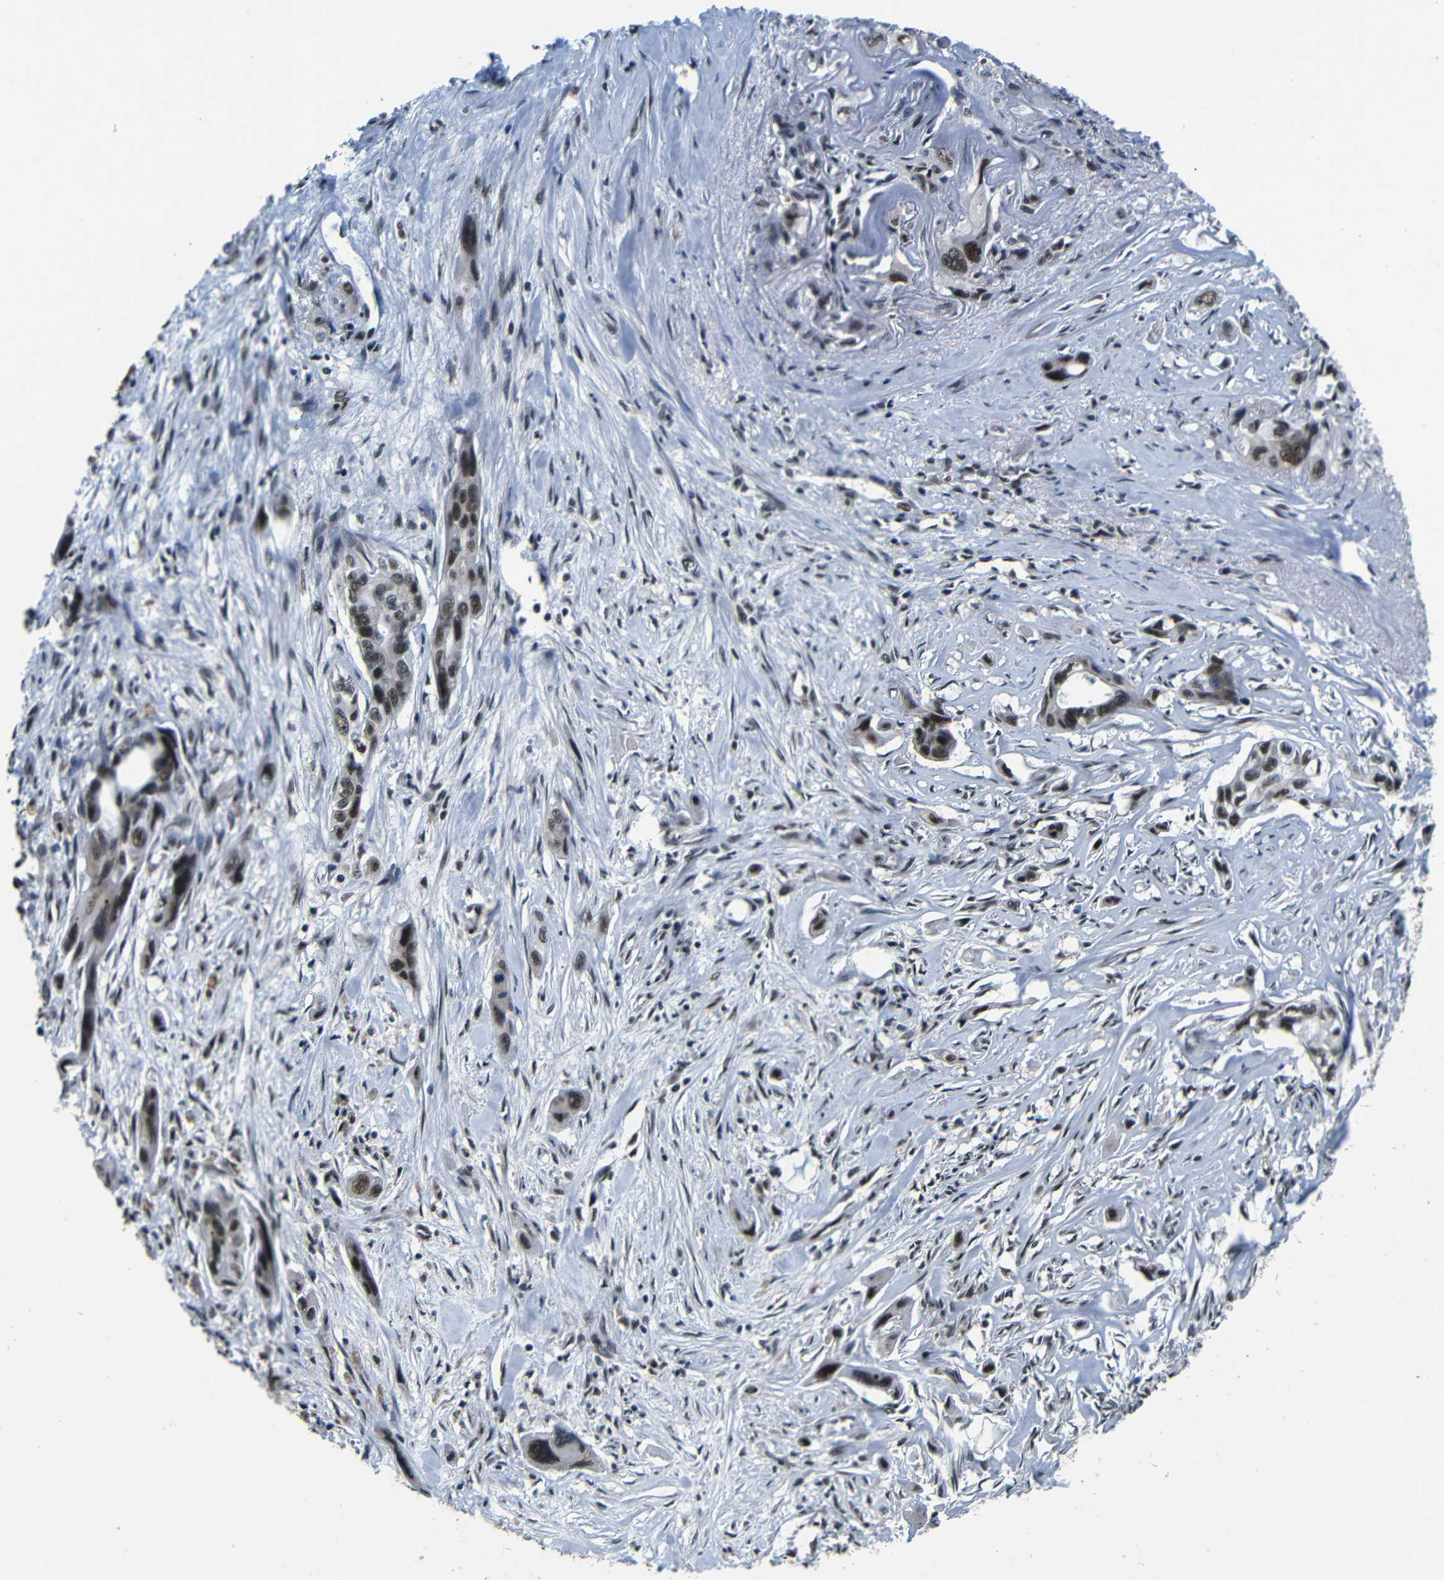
{"staining": {"intensity": "moderate", "quantity": ">75%", "location": "nuclear"}, "tissue": "pancreatic cancer", "cell_type": "Tumor cells", "image_type": "cancer", "snomed": [{"axis": "morphology", "description": "Adenocarcinoma, NOS"}, {"axis": "topography", "description": "Pancreas"}], "caption": "Pancreatic cancer stained for a protein reveals moderate nuclear positivity in tumor cells. The protein of interest is shown in brown color, while the nuclei are stained blue.", "gene": "FOXD4", "patient": {"sex": "male", "age": 73}}